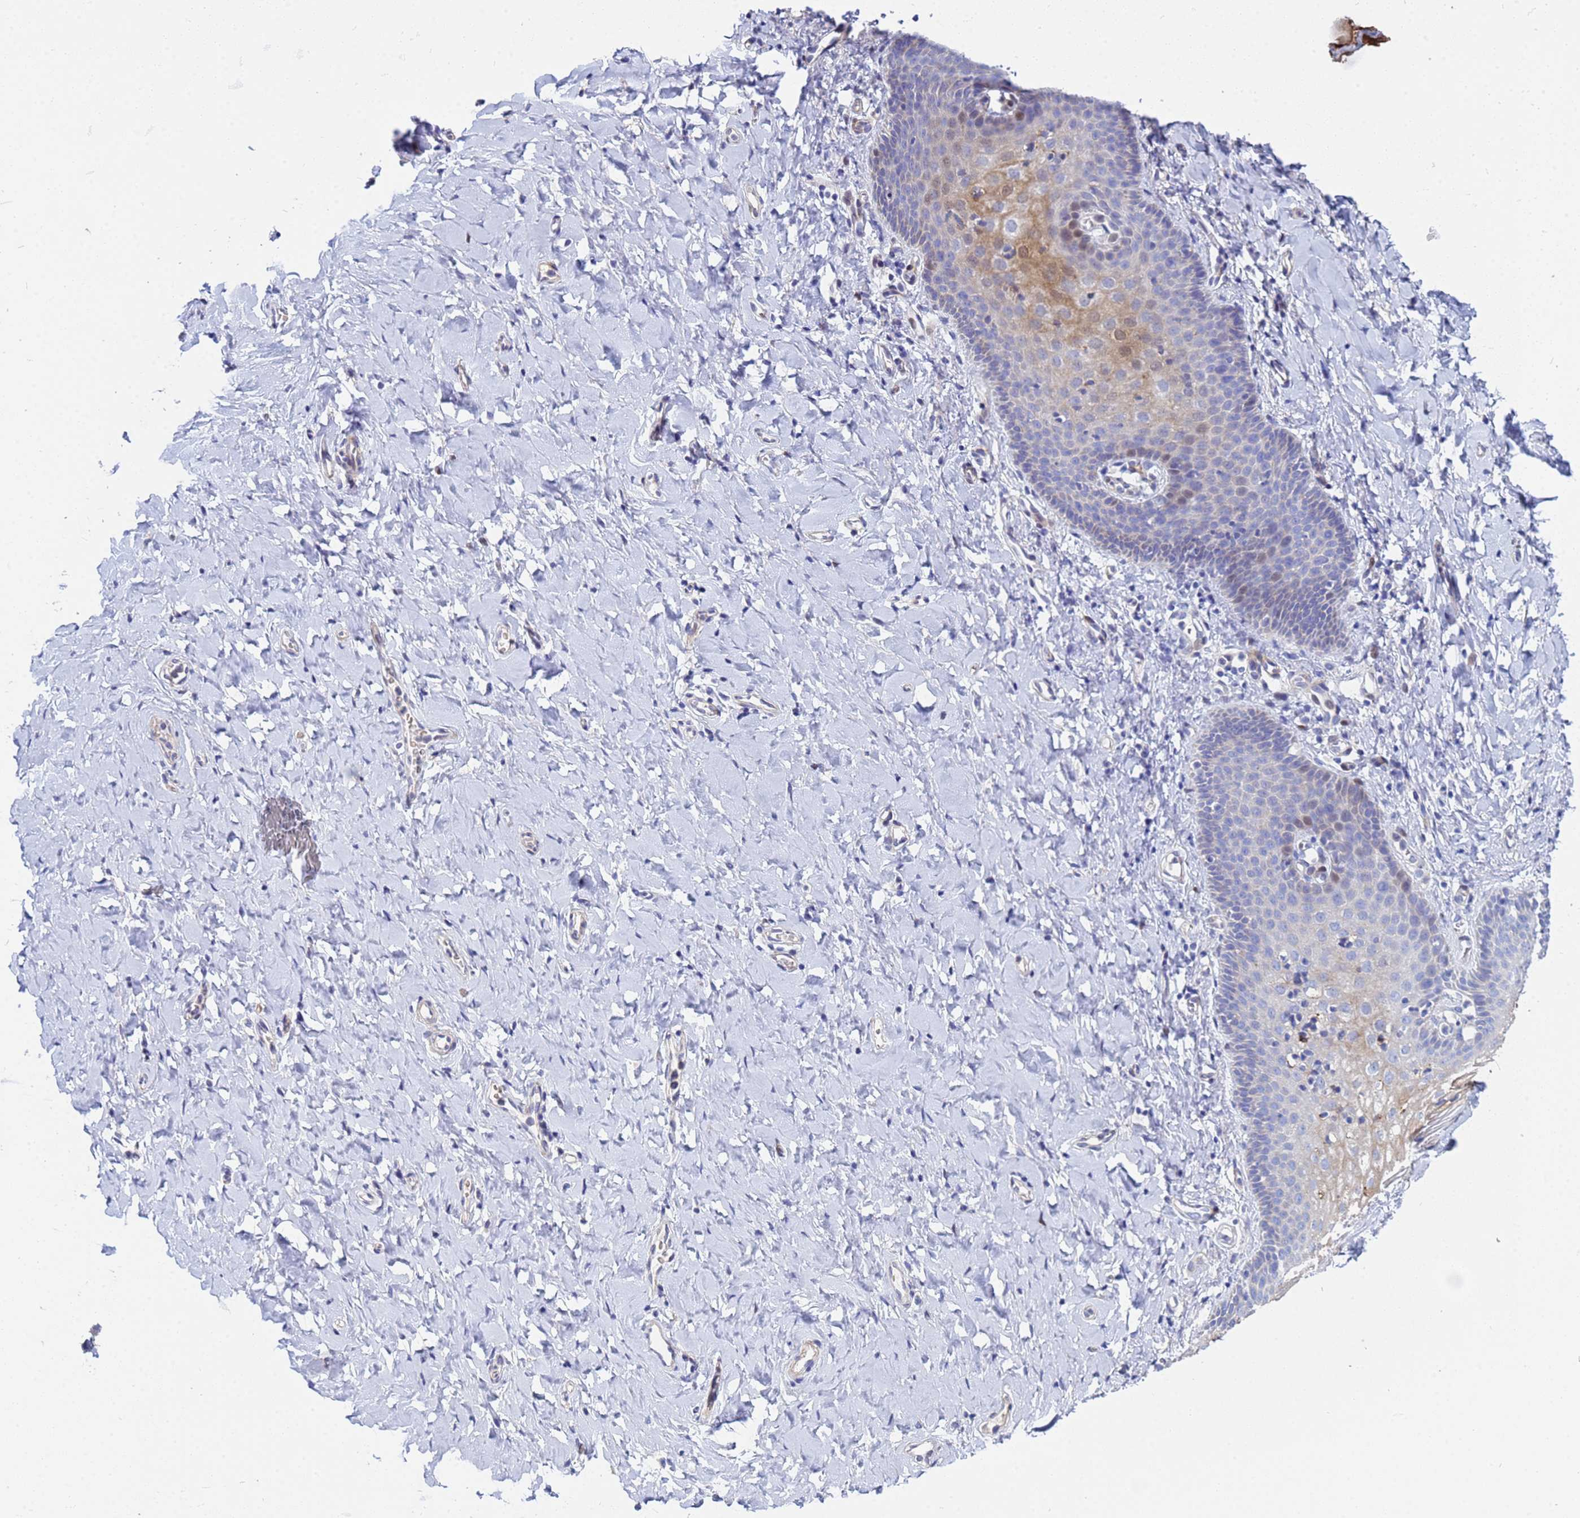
{"staining": {"intensity": "moderate", "quantity": "25%-75%", "location": "cytoplasmic/membranous"}, "tissue": "vagina", "cell_type": "Squamous epithelial cells", "image_type": "normal", "snomed": [{"axis": "morphology", "description": "Normal tissue, NOS"}, {"axis": "topography", "description": "Vagina"}], "caption": "There is medium levels of moderate cytoplasmic/membranous staining in squamous epithelial cells of unremarkable vagina, as demonstrated by immunohistochemical staining (brown color).", "gene": "PPP6R1", "patient": {"sex": "female", "age": 60}}